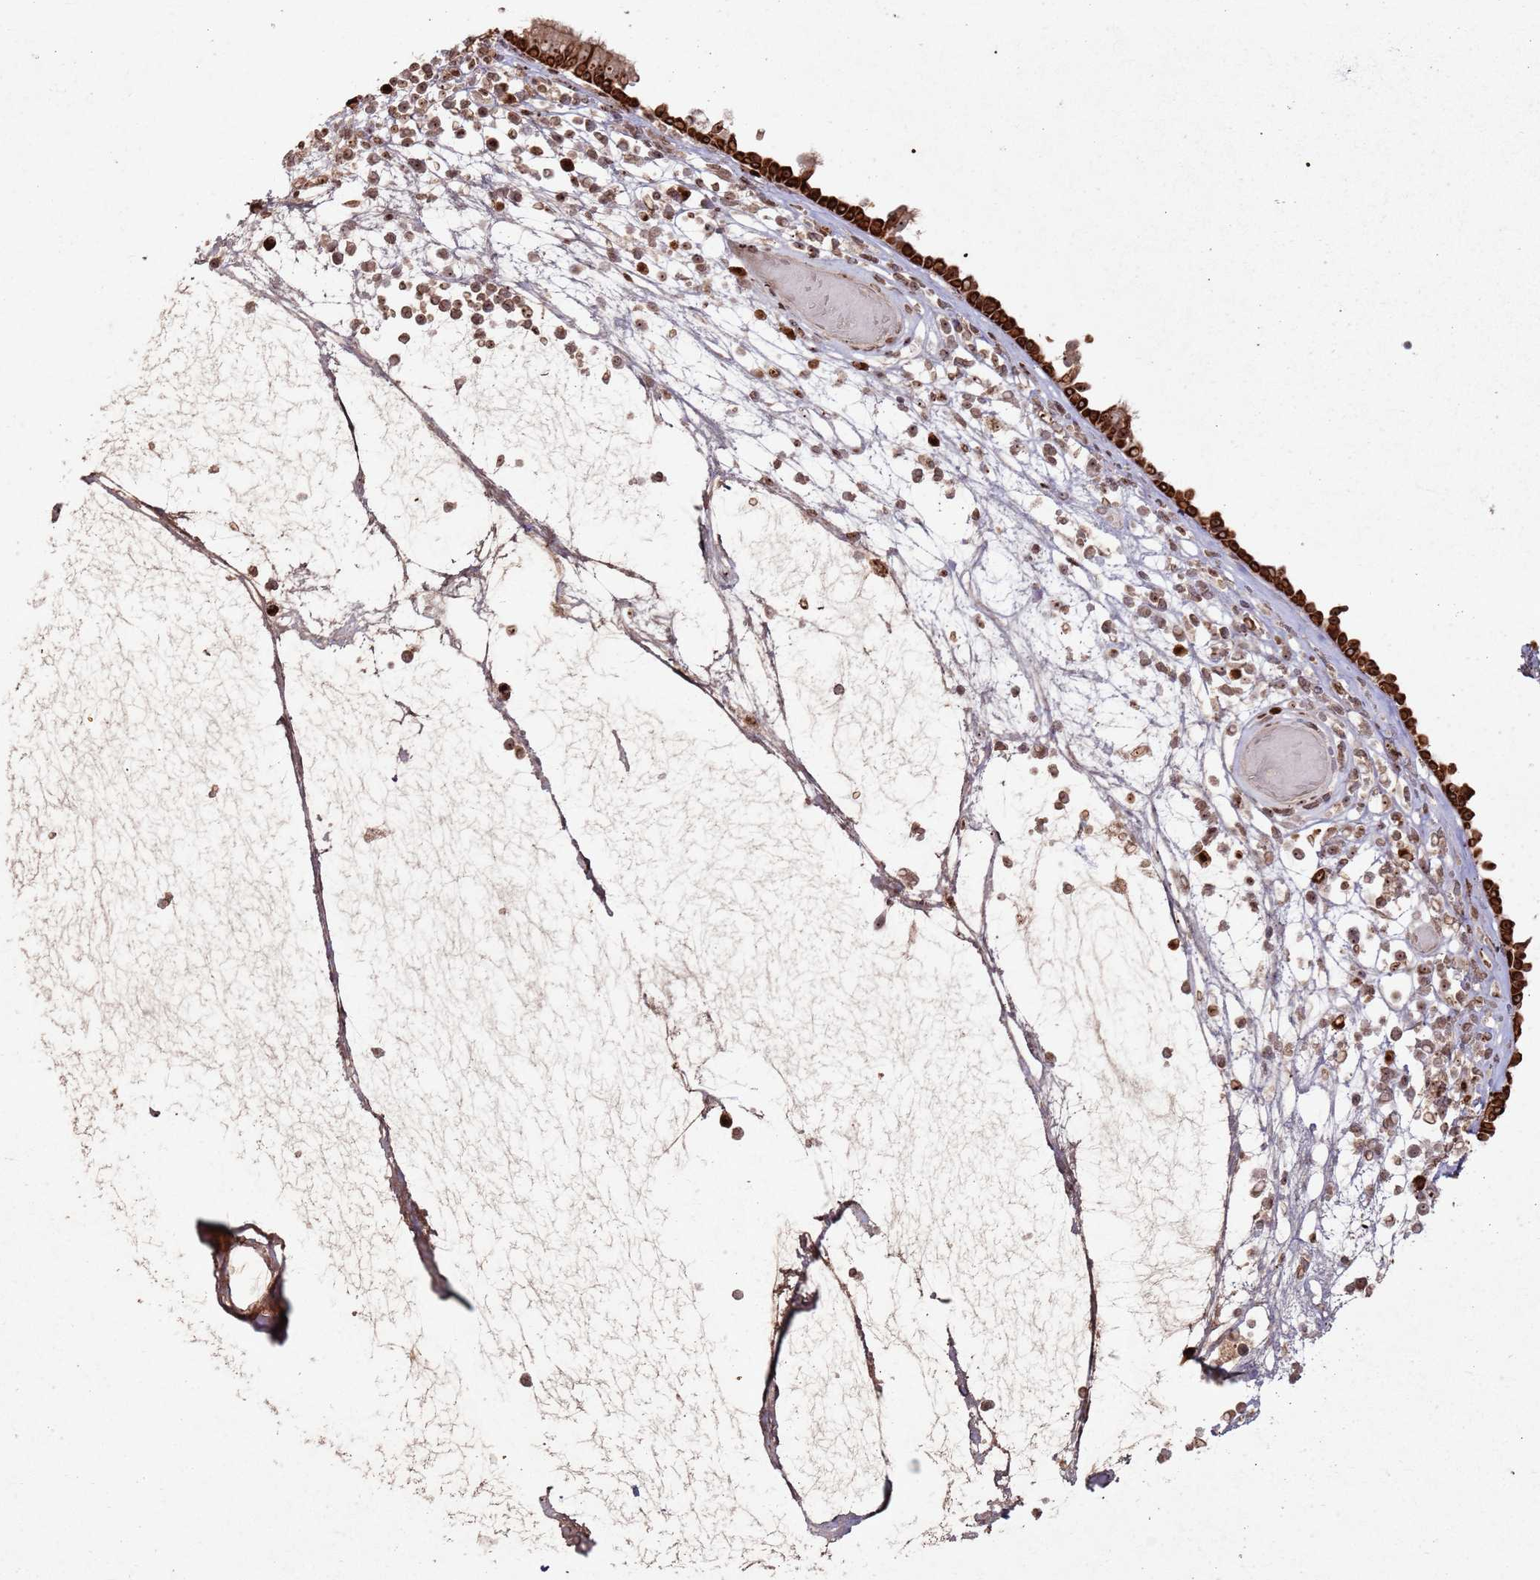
{"staining": {"intensity": "strong", "quantity": ">75%", "location": "cytoplasmic/membranous,nuclear"}, "tissue": "nasopharynx", "cell_type": "Respiratory epithelial cells", "image_type": "normal", "snomed": [{"axis": "morphology", "description": "Normal tissue, NOS"}, {"axis": "morphology", "description": "Inflammation, NOS"}, {"axis": "topography", "description": "Nasopharynx"}], "caption": "An IHC micrograph of unremarkable tissue is shown. Protein staining in brown labels strong cytoplasmic/membranous,nuclear positivity in nasopharynx within respiratory epithelial cells. (DAB = brown stain, brightfield microscopy at high magnification).", "gene": "UTP11", "patient": {"sex": "male", "age": 70}}